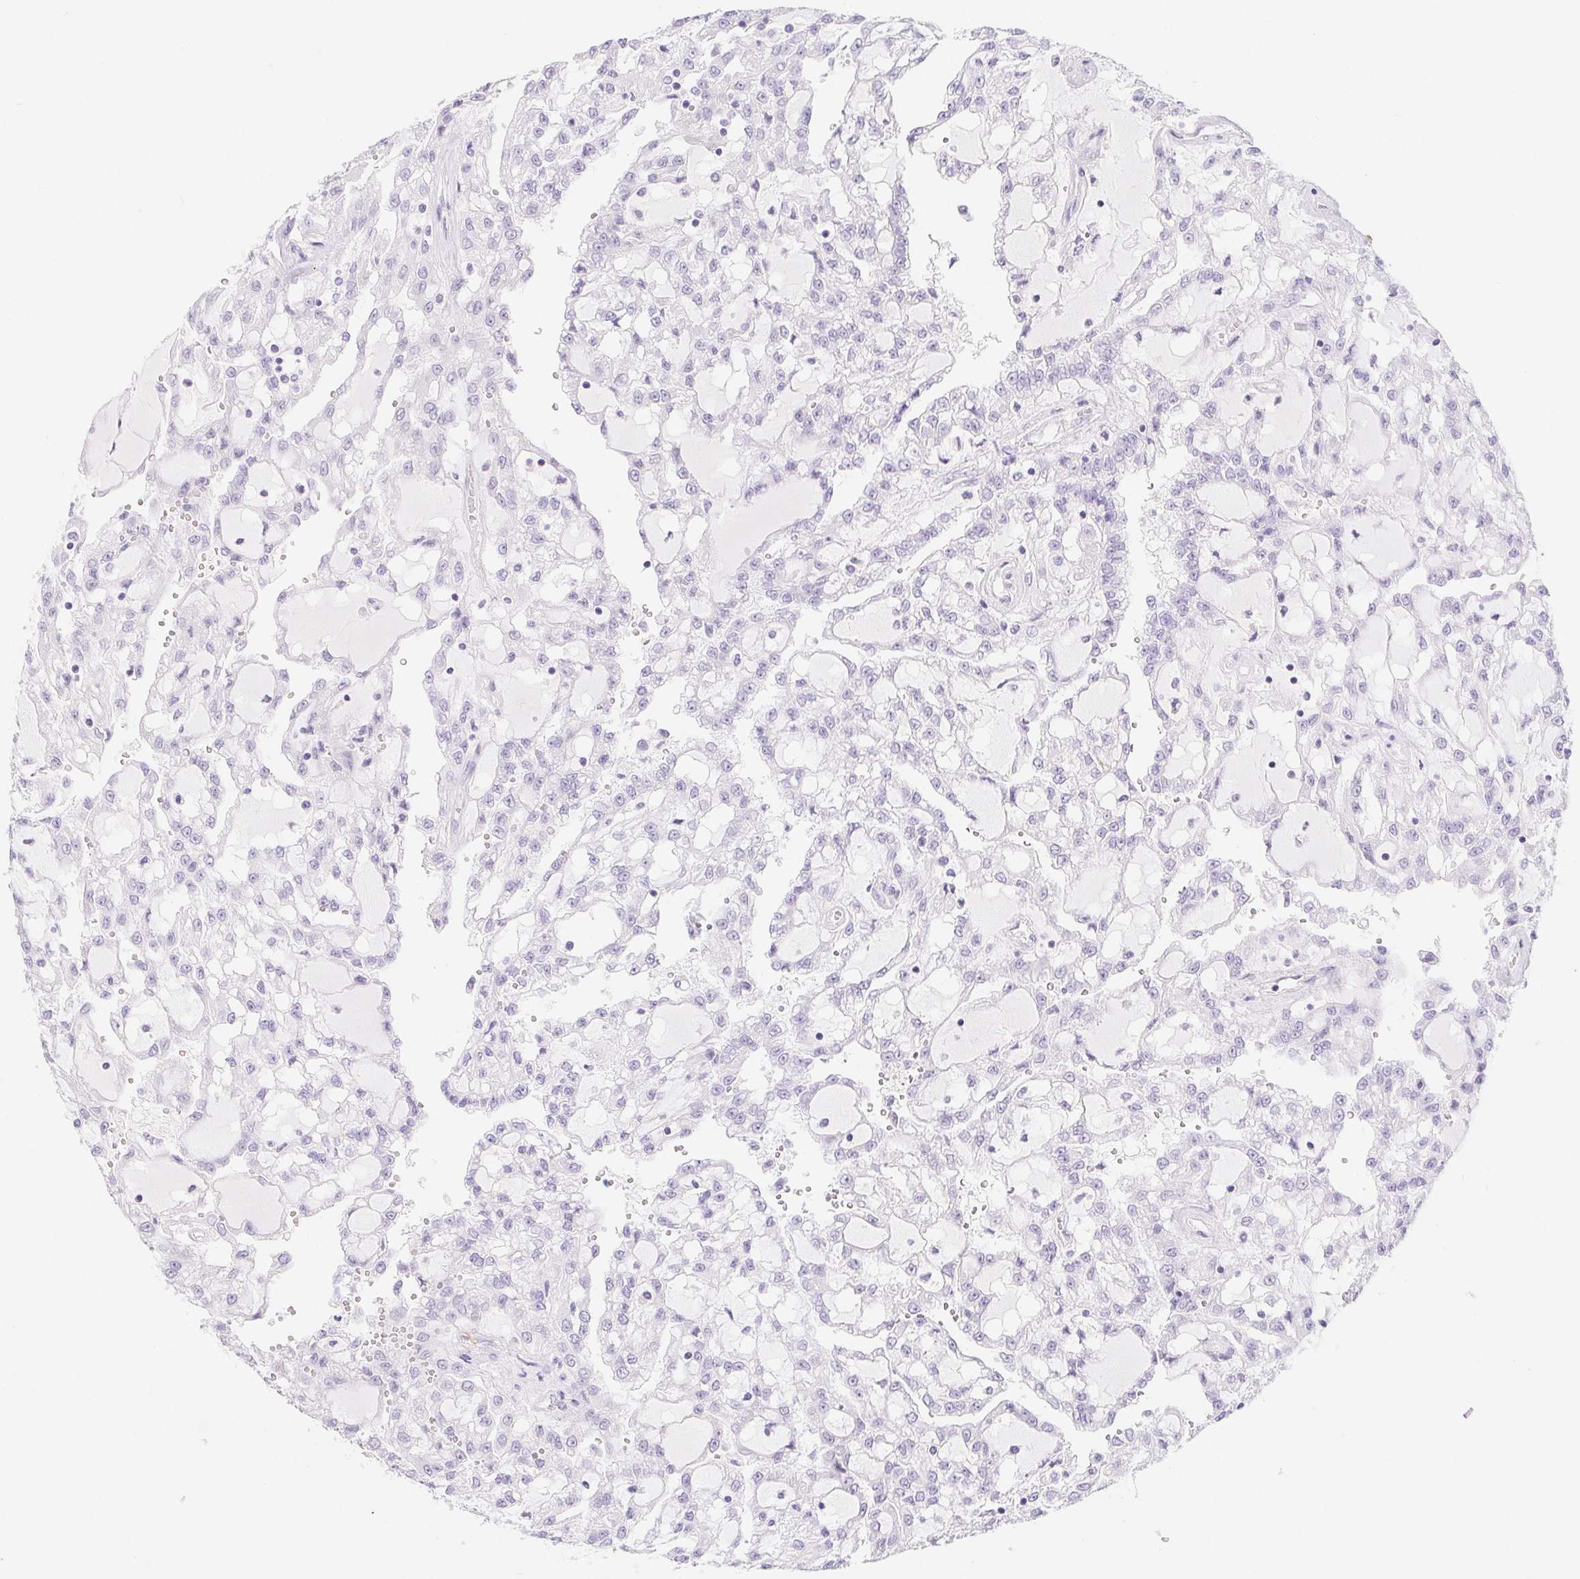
{"staining": {"intensity": "negative", "quantity": "none", "location": "none"}, "tissue": "renal cancer", "cell_type": "Tumor cells", "image_type": "cancer", "snomed": [{"axis": "morphology", "description": "Adenocarcinoma, NOS"}, {"axis": "topography", "description": "Kidney"}], "caption": "The immunohistochemistry (IHC) micrograph has no significant positivity in tumor cells of renal cancer tissue. (IHC, brightfield microscopy, high magnification).", "gene": "CYP21A2", "patient": {"sex": "male", "age": 63}}